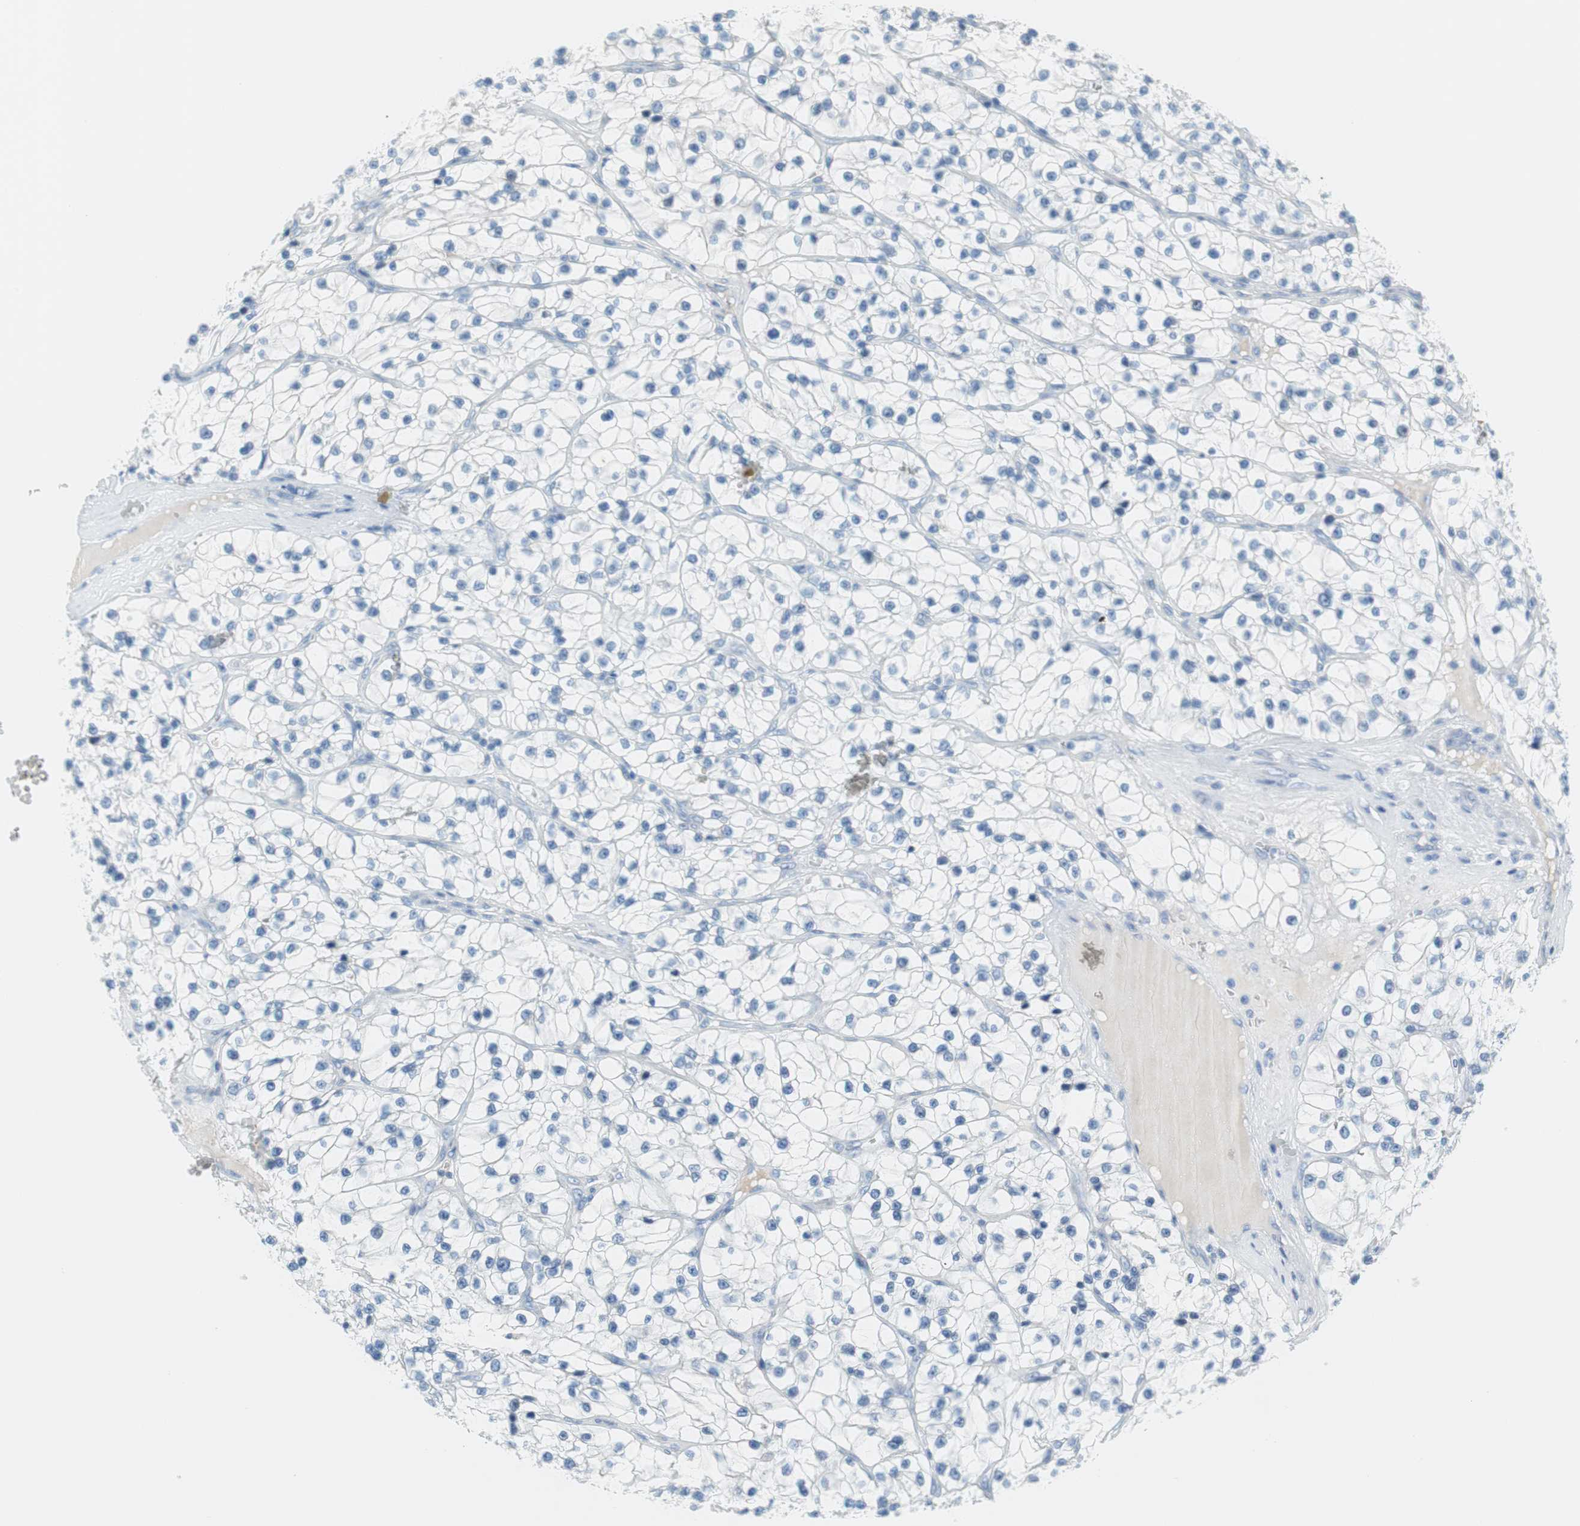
{"staining": {"intensity": "negative", "quantity": "none", "location": "none"}, "tissue": "renal cancer", "cell_type": "Tumor cells", "image_type": "cancer", "snomed": [{"axis": "morphology", "description": "Adenocarcinoma, NOS"}, {"axis": "topography", "description": "Kidney"}], "caption": "The image reveals no staining of tumor cells in adenocarcinoma (renal). (DAB IHC, high magnification).", "gene": "MYH1", "patient": {"sex": "female", "age": 57}}